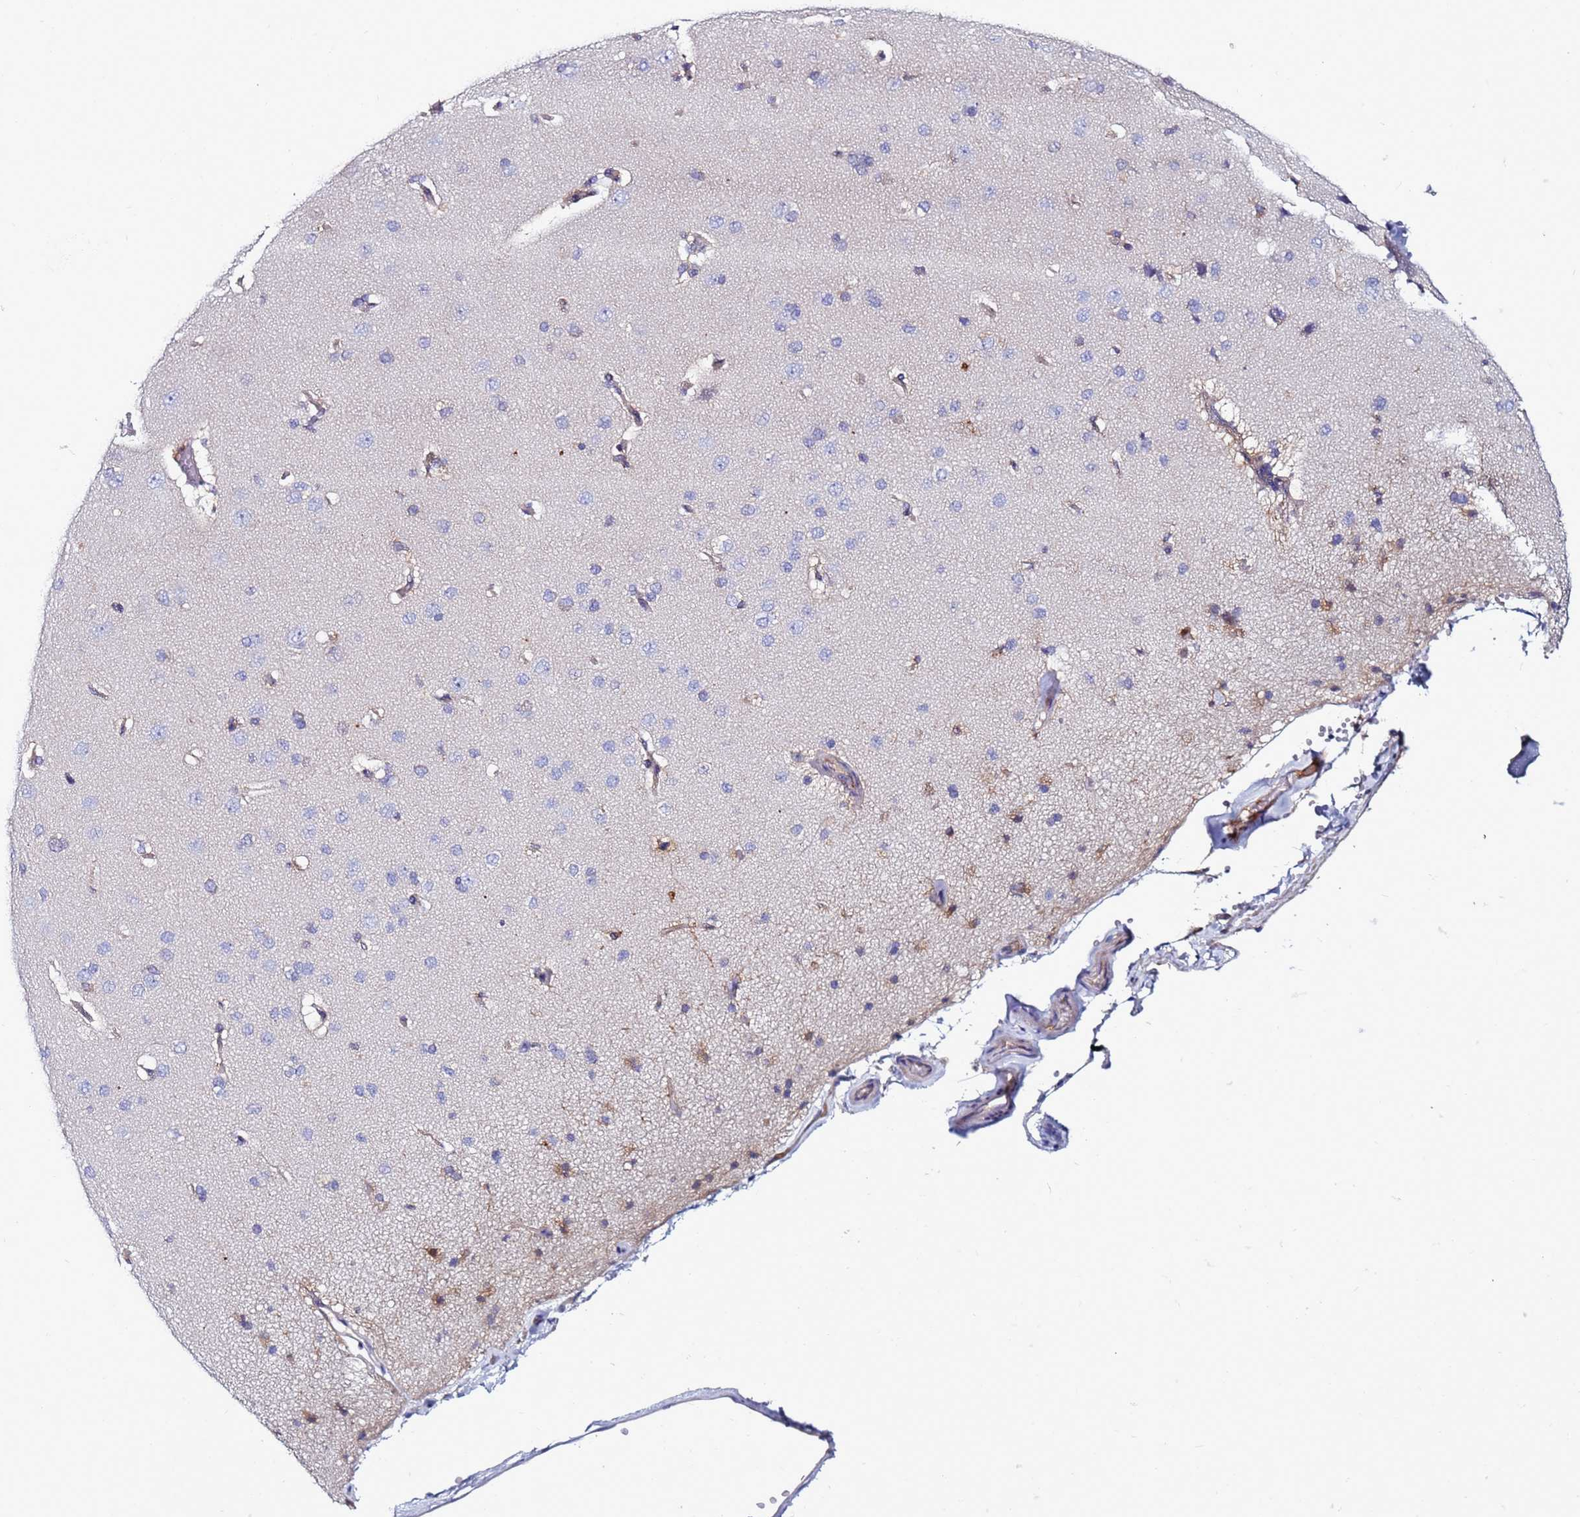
{"staining": {"intensity": "negative", "quantity": "none", "location": "none"}, "tissue": "cerebral cortex", "cell_type": "Endothelial cells", "image_type": "normal", "snomed": [{"axis": "morphology", "description": "Normal tissue, NOS"}, {"axis": "topography", "description": "Cerebral cortex"}], "caption": "Immunohistochemistry micrograph of benign cerebral cortex: human cerebral cortex stained with DAB shows no significant protein expression in endothelial cells. The staining was performed using DAB to visualize the protein expression in brown, while the nuclei were stained in blue with hematoxylin (Magnification: 20x).", "gene": "C8G", "patient": {"sex": "male", "age": 62}}